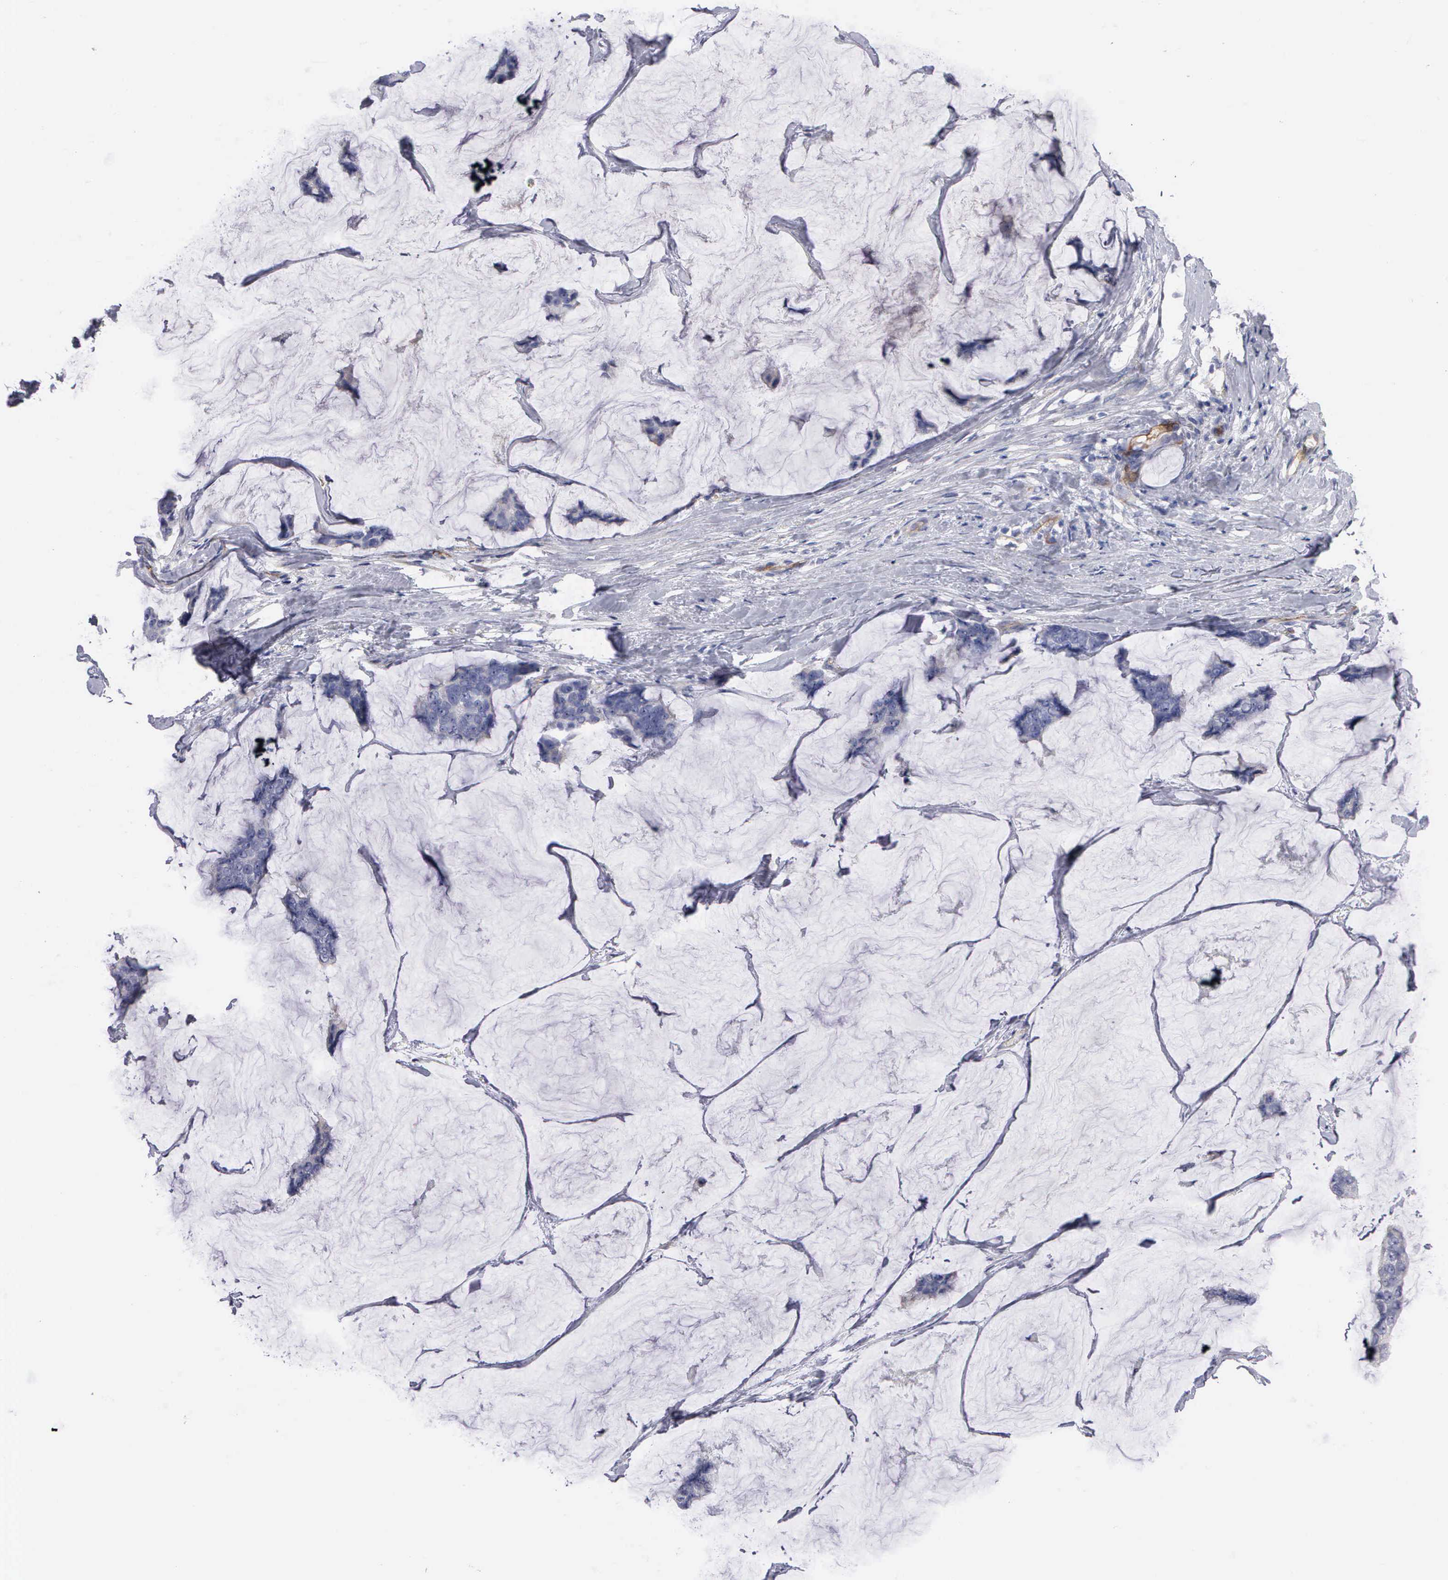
{"staining": {"intensity": "negative", "quantity": "none", "location": "none"}, "tissue": "breast cancer", "cell_type": "Tumor cells", "image_type": "cancer", "snomed": [{"axis": "morphology", "description": "Normal tissue, NOS"}, {"axis": "morphology", "description": "Duct carcinoma"}, {"axis": "topography", "description": "Breast"}], "caption": "Breast cancer (infiltrating ductal carcinoma) was stained to show a protein in brown. There is no significant positivity in tumor cells.", "gene": "RDX", "patient": {"sex": "female", "age": 50}}